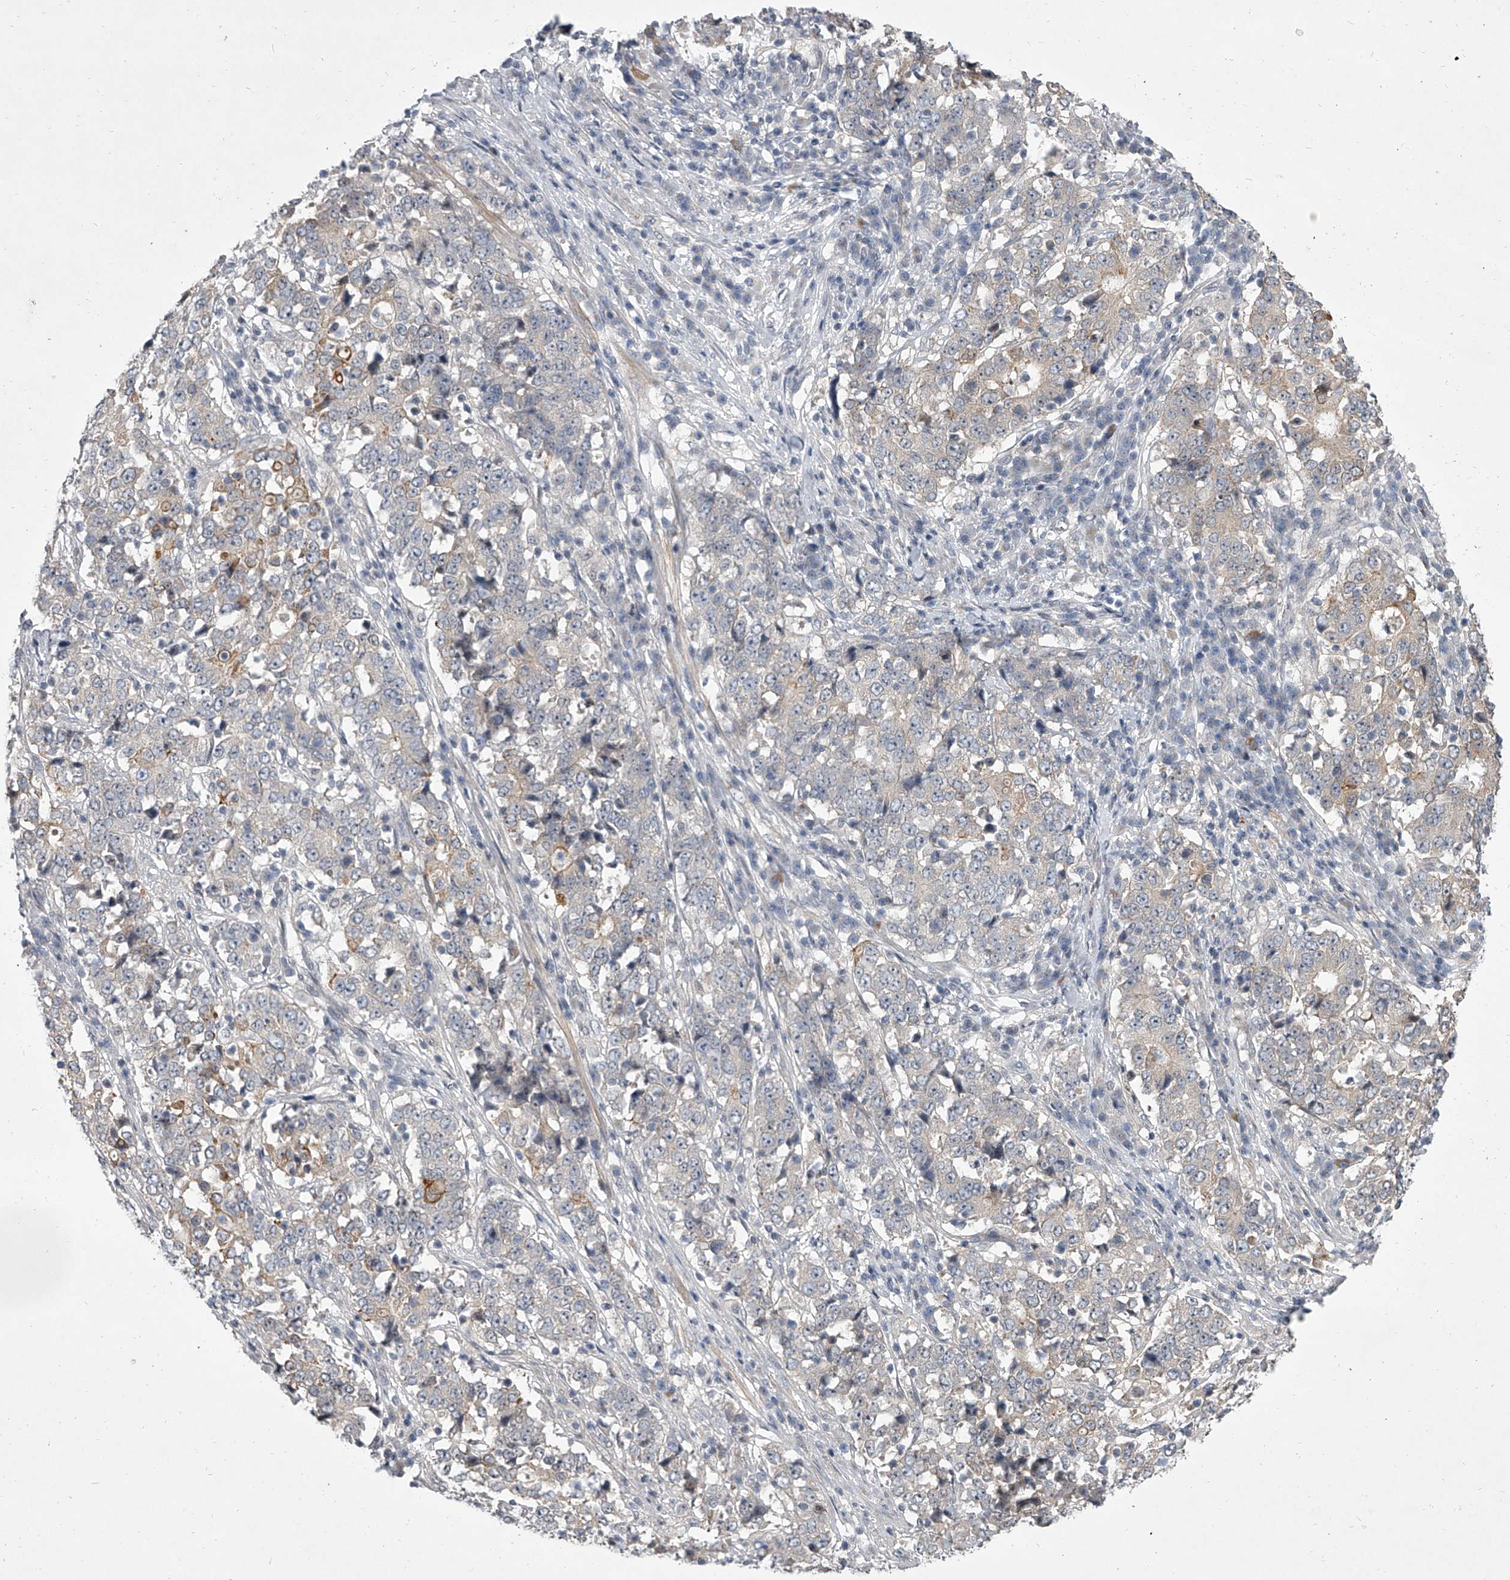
{"staining": {"intensity": "negative", "quantity": "none", "location": "none"}, "tissue": "stomach cancer", "cell_type": "Tumor cells", "image_type": "cancer", "snomed": [{"axis": "morphology", "description": "Adenocarcinoma, NOS"}, {"axis": "topography", "description": "Stomach"}], "caption": "Protein analysis of stomach adenocarcinoma shows no significant expression in tumor cells. Brightfield microscopy of immunohistochemistry (IHC) stained with DAB (3,3'-diaminobenzidine) (brown) and hematoxylin (blue), captured at high magnification.", "gene": "HEATR6", "patient": {"sex": "male", "age": 59}}